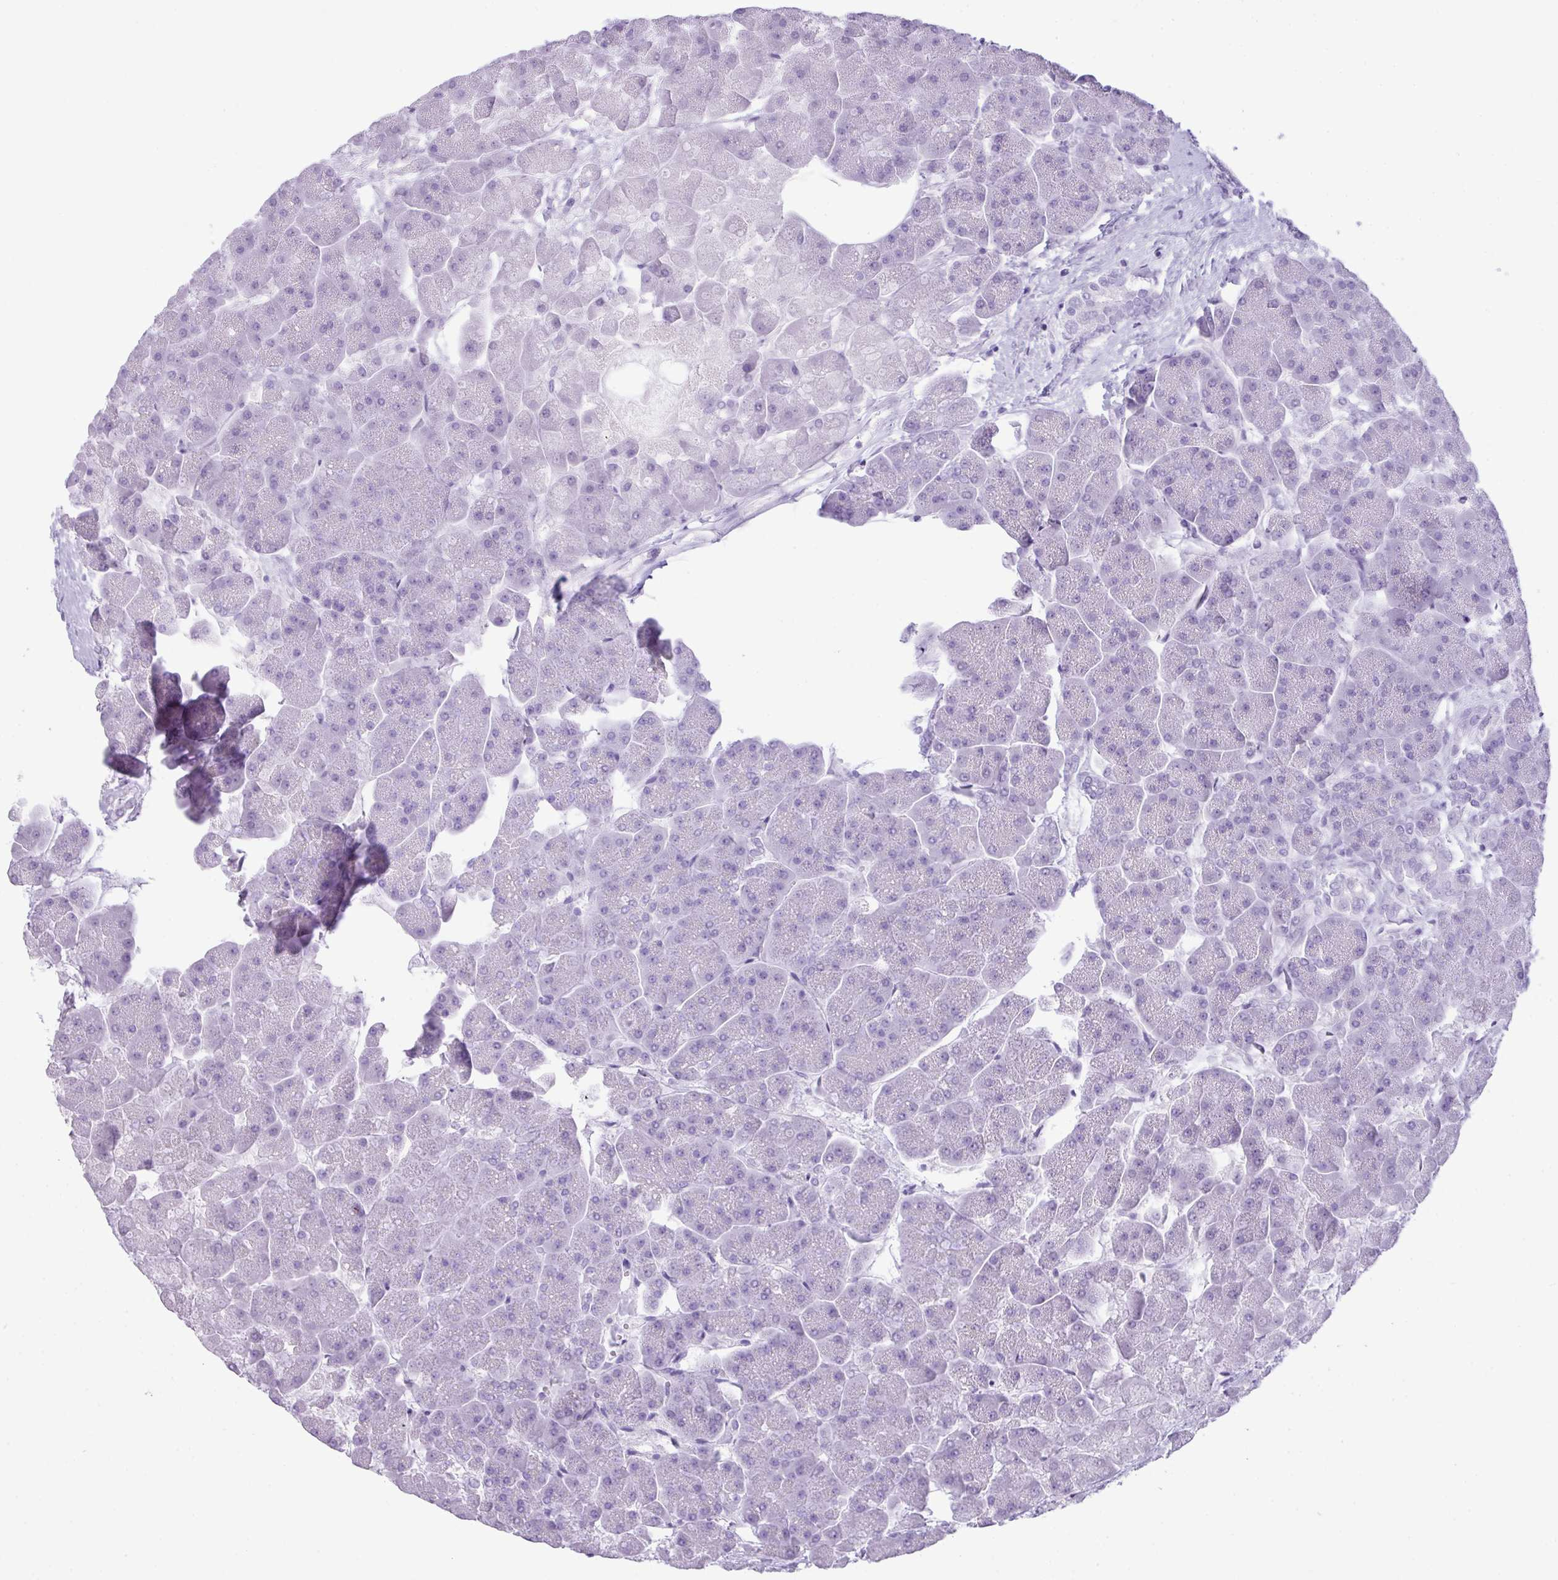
{"staining": {"intensity": "negative", "quantity": "none", "location": "none"}, "tissue": "pancreas", "cell_type": "Exocrine glandular cells", "image_type": "normal", "snomed": [{"axis": "morphology", "description": "Normal tissue, NOS"}, {"axis": "topography", "description": "Pancreas"}, {"axis": "topography", "description": "Peripheral nerve tissue"}], "caption": "Photomicrograph shows no protein expression in exocrine glandular cells of benign pancreas. (Brightfield microscopy of DAB (3,3'-diaminobenzidine) IHC at high magnification).", "gene": "TNP1", "patient": {"sex": "male", "age": 54}}